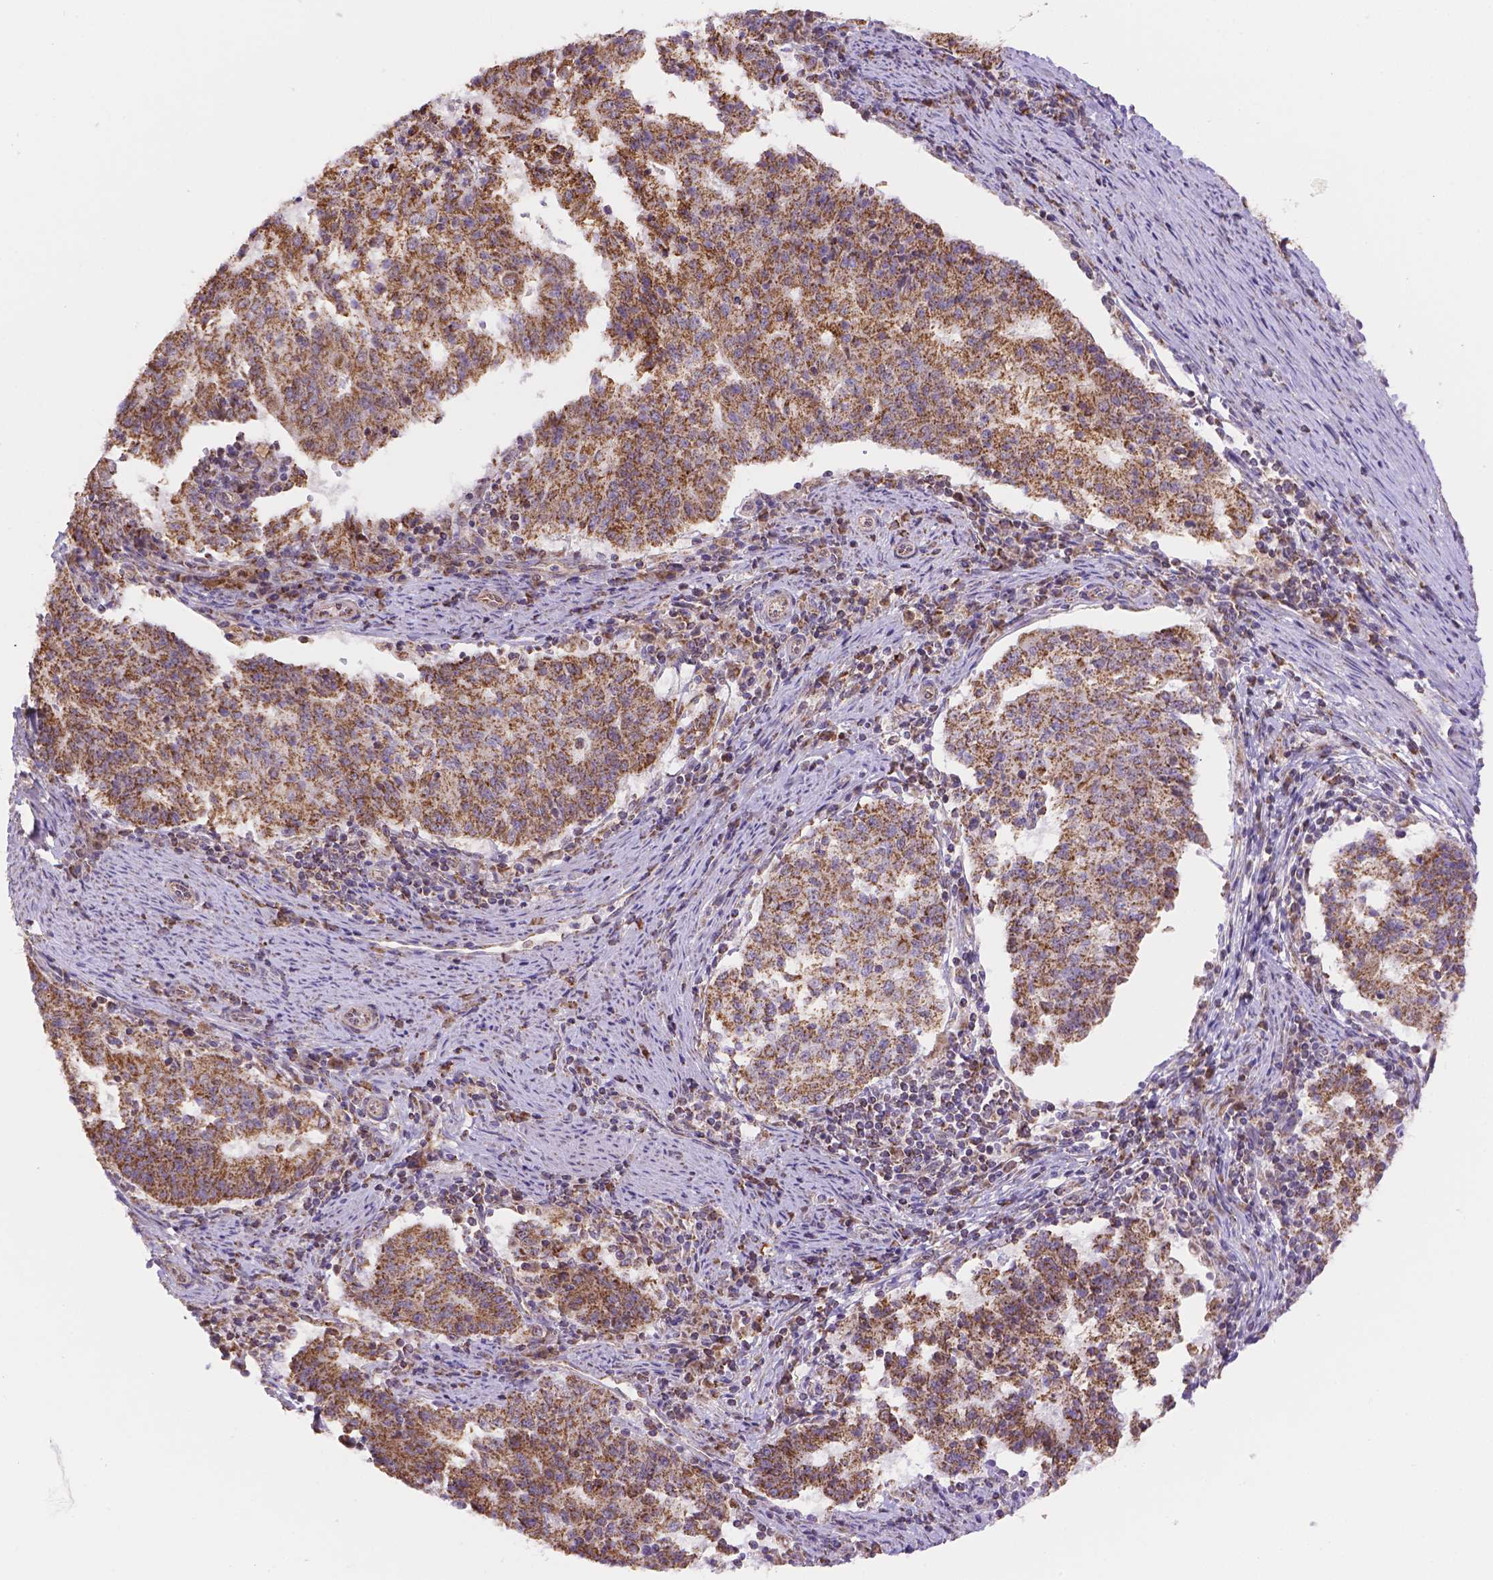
{"staining": {"intensity": "strong", "quantity": ">75%", "location": "cytoplasmic/membranous"}, "tissue": "endometrial cancer", "cell_type": "Tumor cells", "image_type": "cancer", "snomed": [{"axis": "morphology", "description": "Adenocarcinoma, NOS"}, {"axis": "topography", "description": "Endometrium"}], "caption": "DAB immunohistochemical staining of adenocarcinoma (endometrial) exhibits strong cytoplasmic/membranous protein positivity in approximately >75% of tumor cells. The protein of interest is stained brown, and the nuclei are stained in blue (DAB IHC with brightfield microscopy, high magnification).", "gene": "CYYR1", "patient": {"sex": "female", "age": 82}}